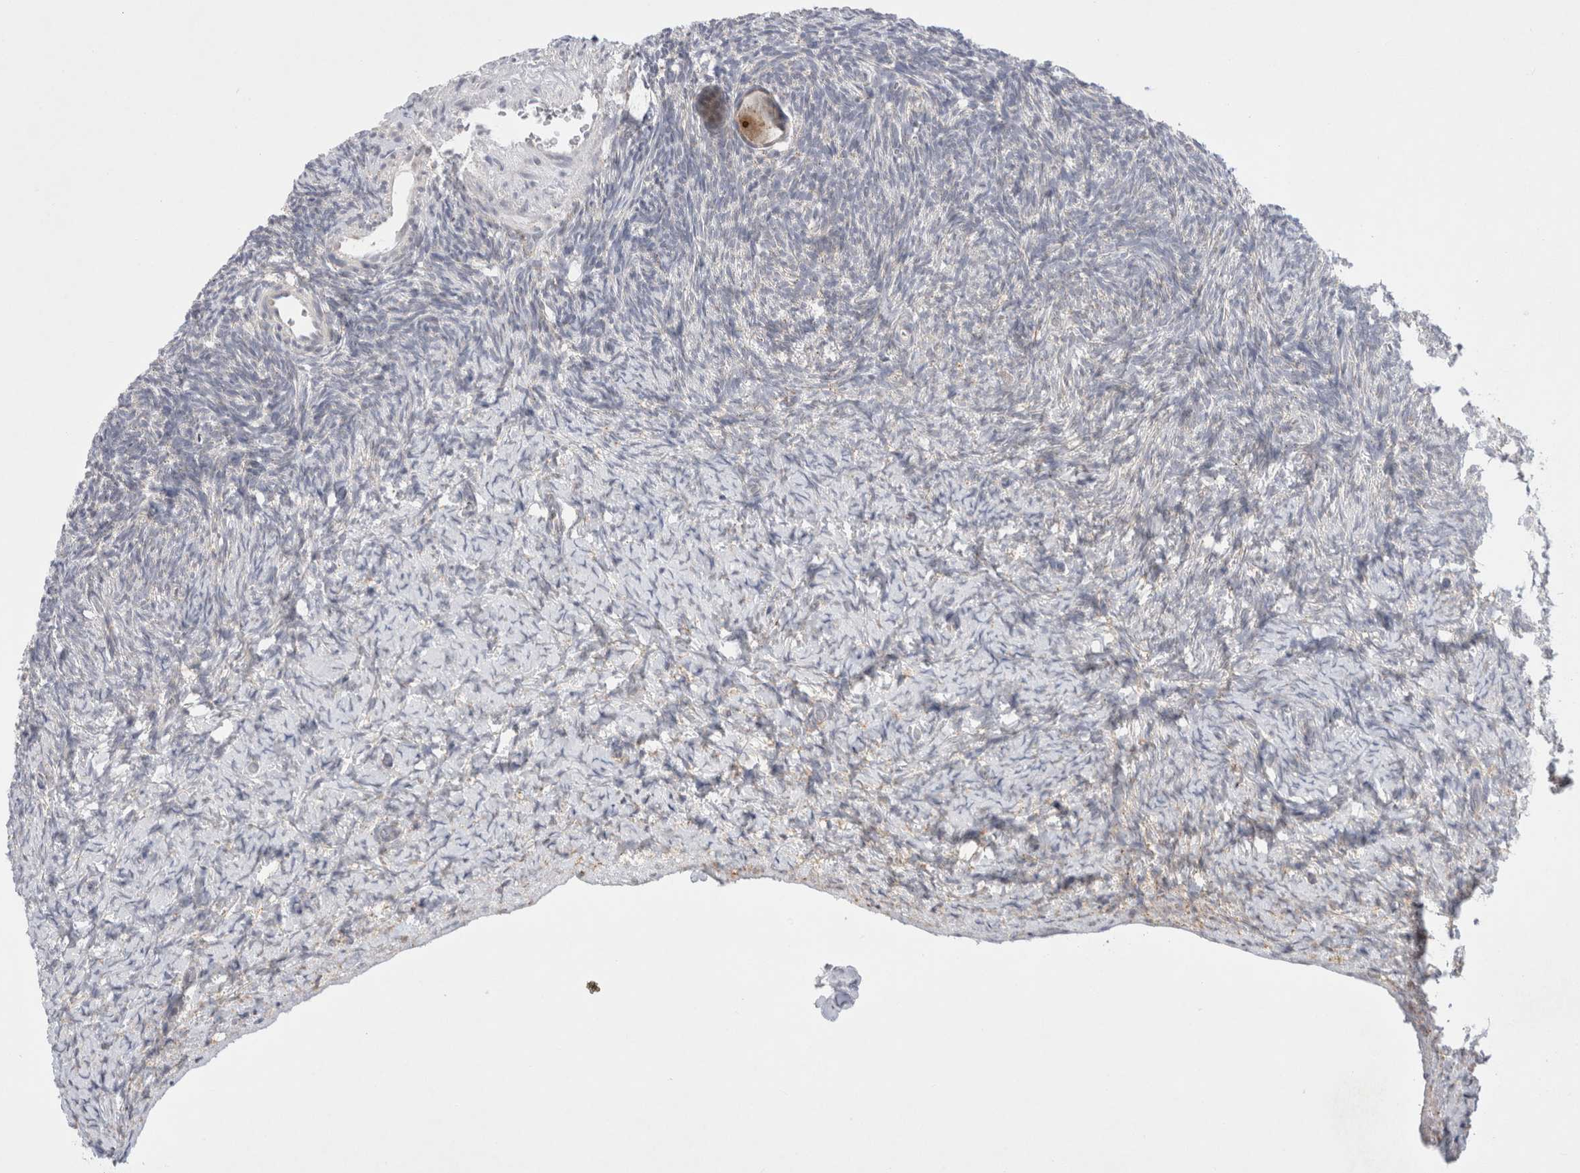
{"staining": {"intensity": "strong", "quantity": ">75%", "location": "nuclear"}, "tissue": "ovary", "cell_type": "Follicle cells", "image_type": "normal", "snomed": [{"axis": "morphology", "description": "Normal tissue, NOS"}, {"axis": "topography", "description": "Ovary"}], "caption": "Strong nuclear protein staining is seen in about >75% of follicle cells in ovary. (DAB = brown stain, brightfield microscopy at high magnification).", "gene": "TRMT1L", "patient": {"sex": "female", "age": 34}}